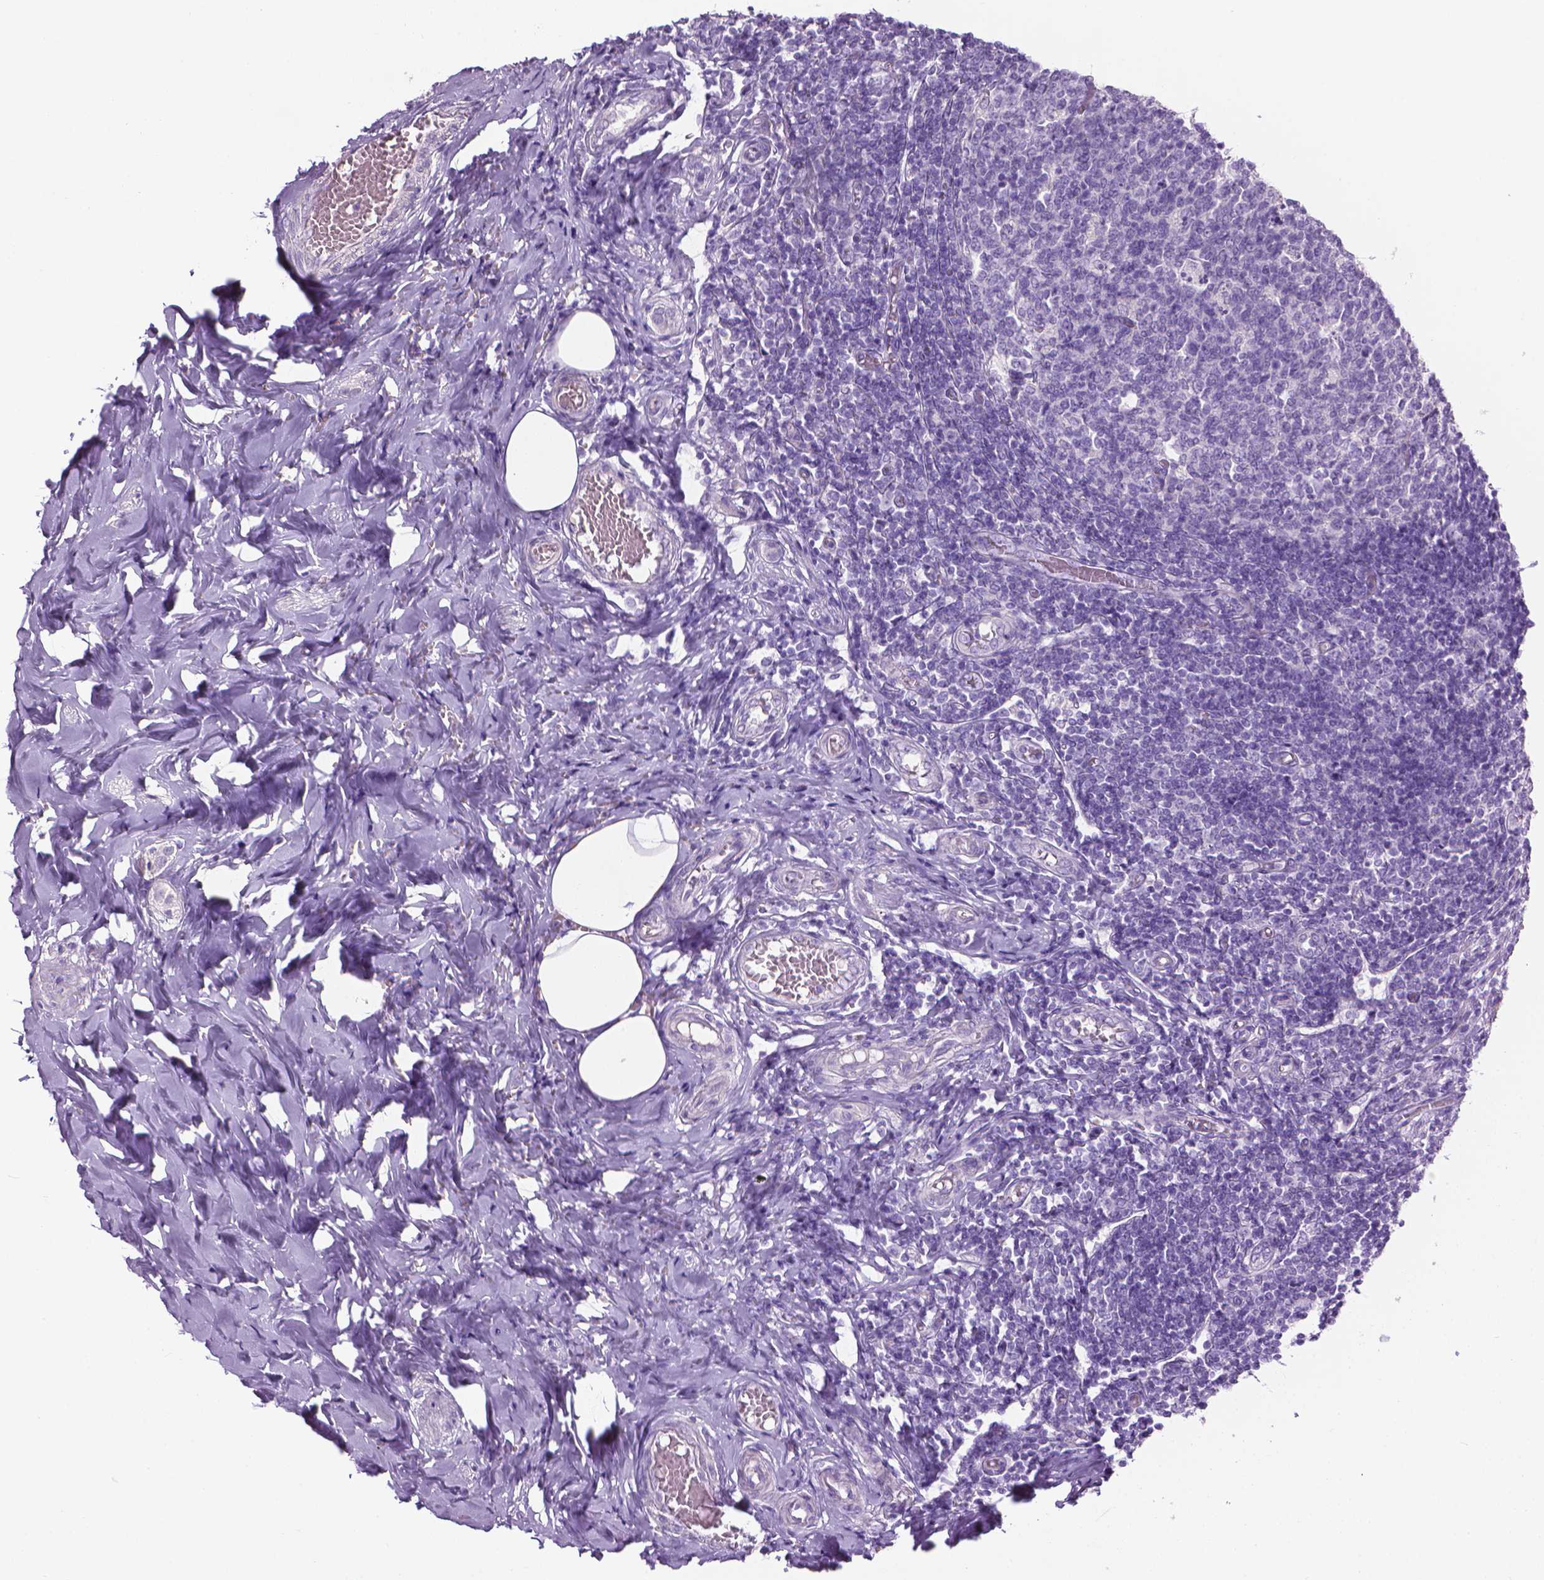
{"staining": {"intensity": "negative", "quantity": "none", "location": "none"}, "tissue": "appendix", "cell_type": "Glandular cells", "image_type": "normal", "snomed": [{"axis": "morphology", "description": "Normal tissue, NOS"}, {"axis": "topography", "description": "Appendix"}], "caption": "This is an immunohistochemistry photomicrograph of normal appendix. There is no expression in glandular cells.", "gene": "DNAI7", "patient": {"sex": "female", "age": 32}}